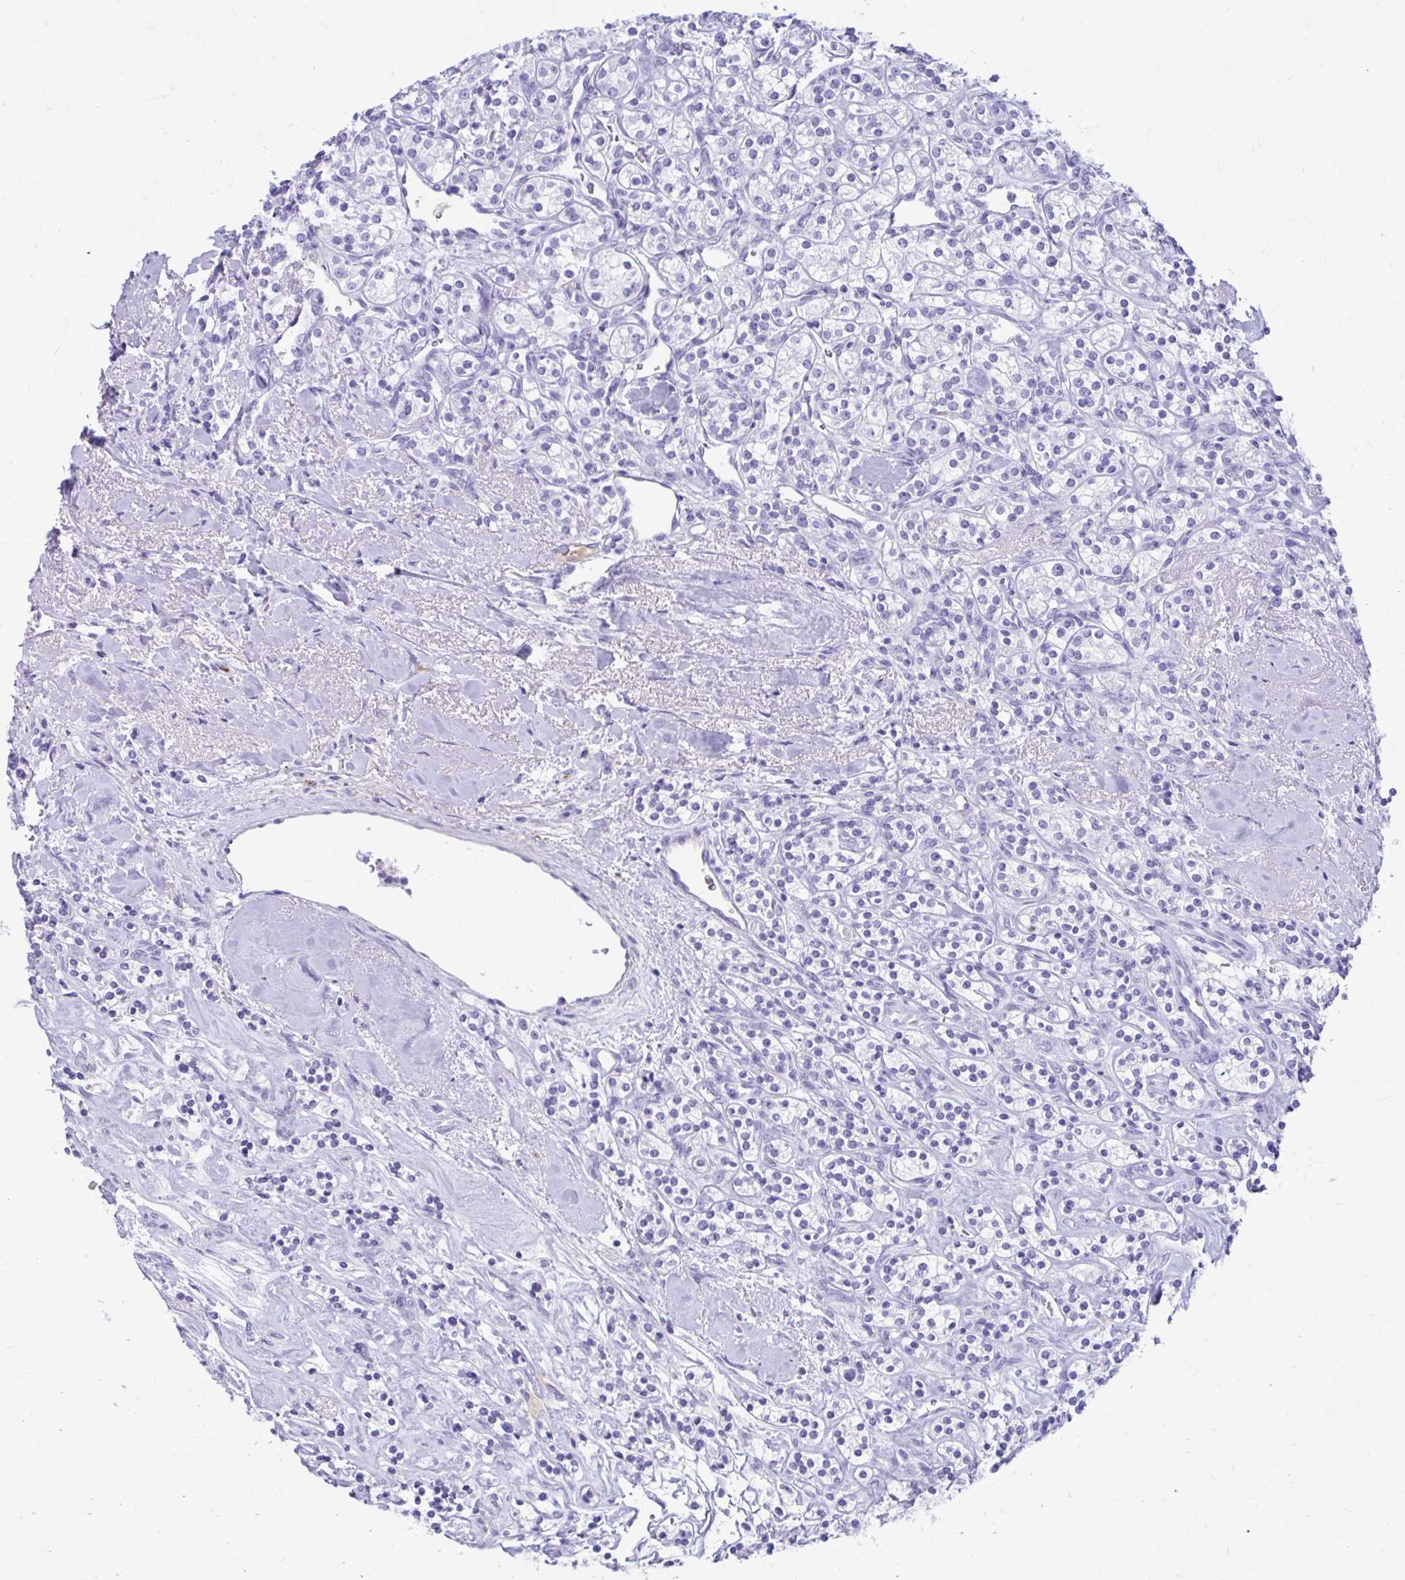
{"staining": {"intensity": "negative", "quantity": "none", "location": "none"}, "tissue": "renal cancer", "cell_type": "Tumor cells", "image_type": "cancer", "snomed": [{"axis": "morphology", "description": "Adenocarcinoma, NOS"}, {"axis": "topography", "description": "Kidney"}], "caption": "Immunohistochemistry (IHC) of human renal adenocarcinoma shows no staining in tumor cells.", "gene": "SMIM9", "patient": {"sex": "male", "age": 77}}